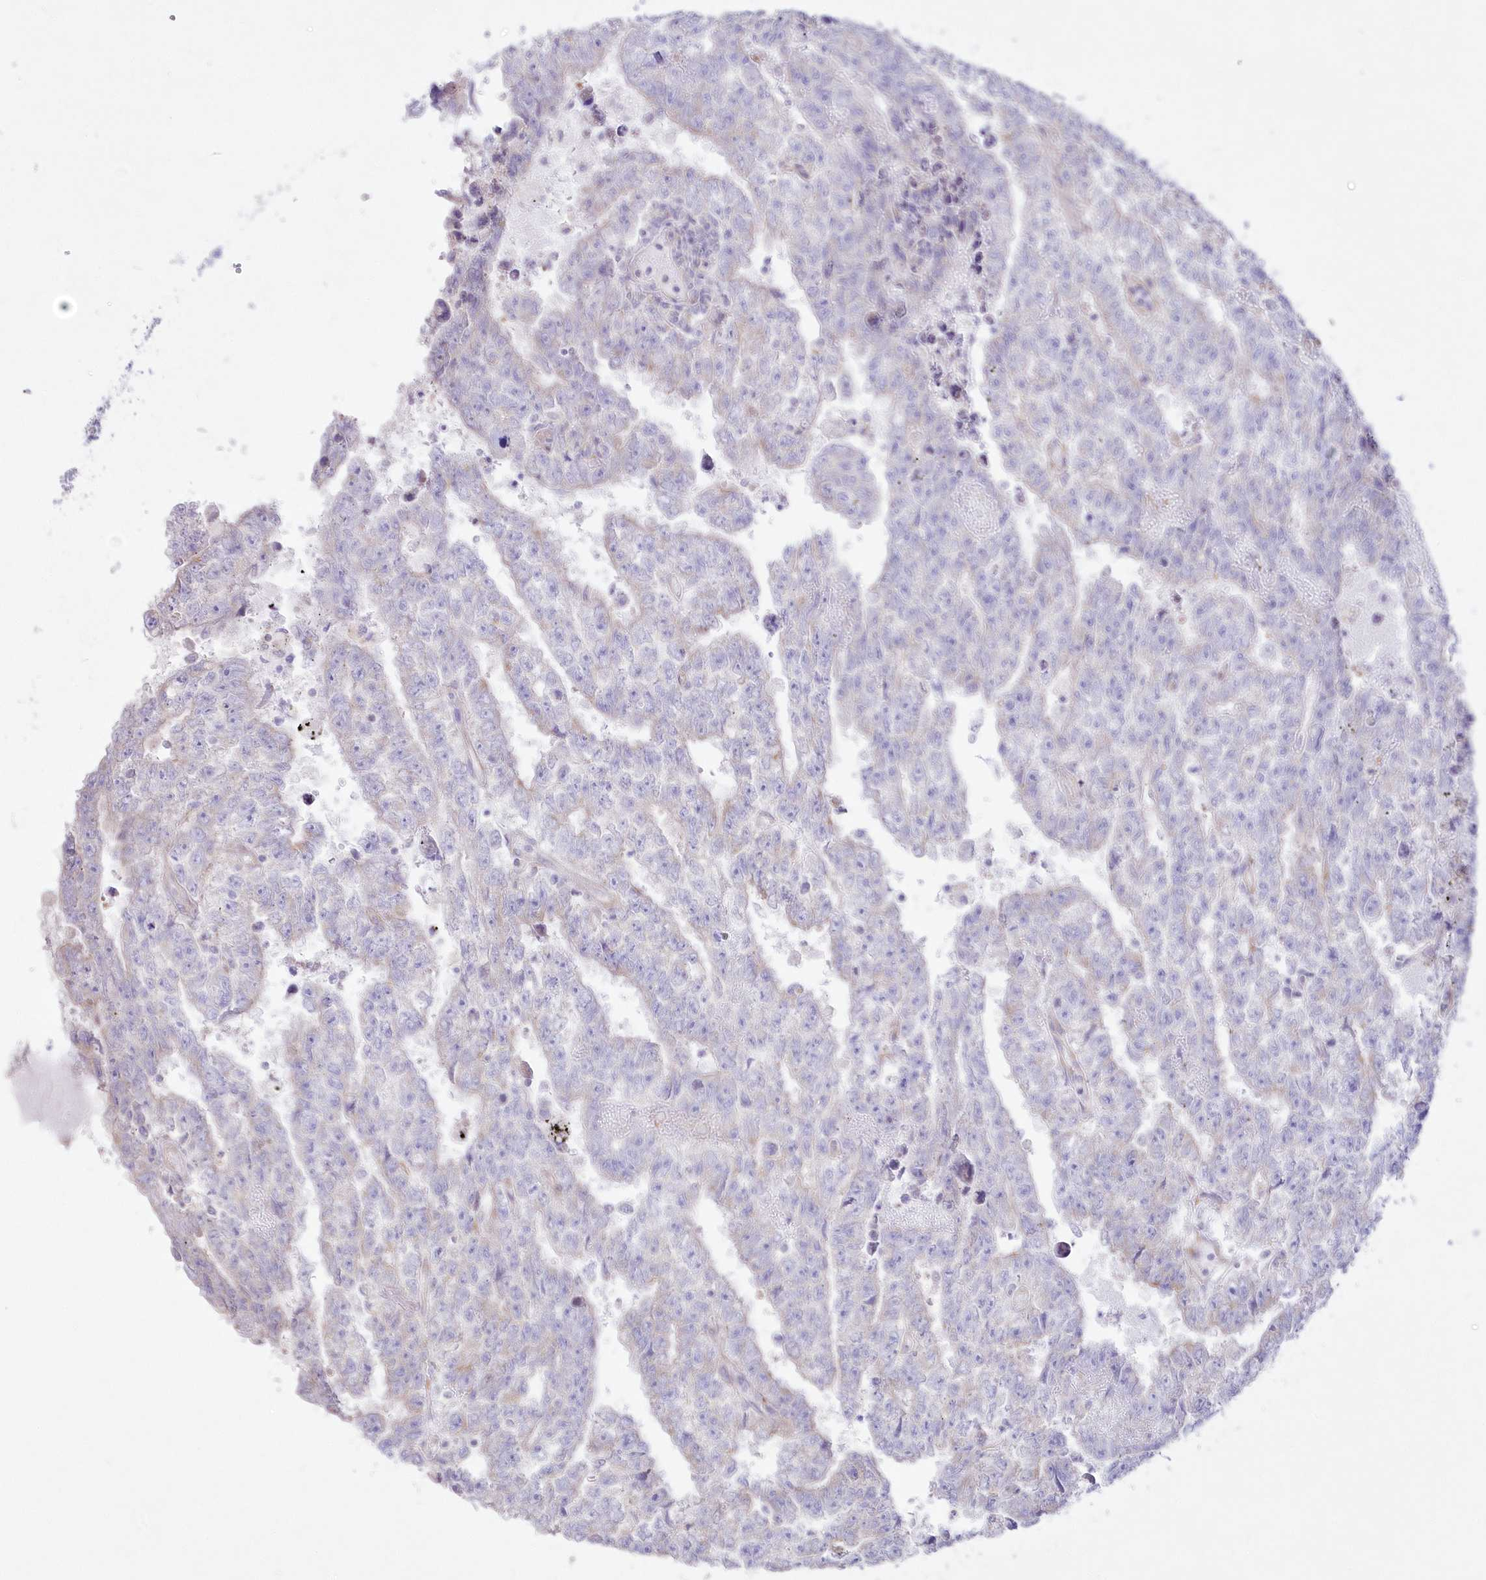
{"staining": {"intensity": "negative", "quantity": "none", "location": "none"}, "tissue": "testis cancer", "cell_type": "Tumor cells", "image_type": "cancer", "snomed": [{"axis": "morphology", "description": "Carcinoma, Embryonal, NOS"}, {"axis": "topography", "description": "Testis"}], "caption": "Immunohistochemistry of testis embryonal carcinoma displays no expression in tumor cells.", "gene": "ZNF843", "patient": {"sex": "male", "age": 25}}